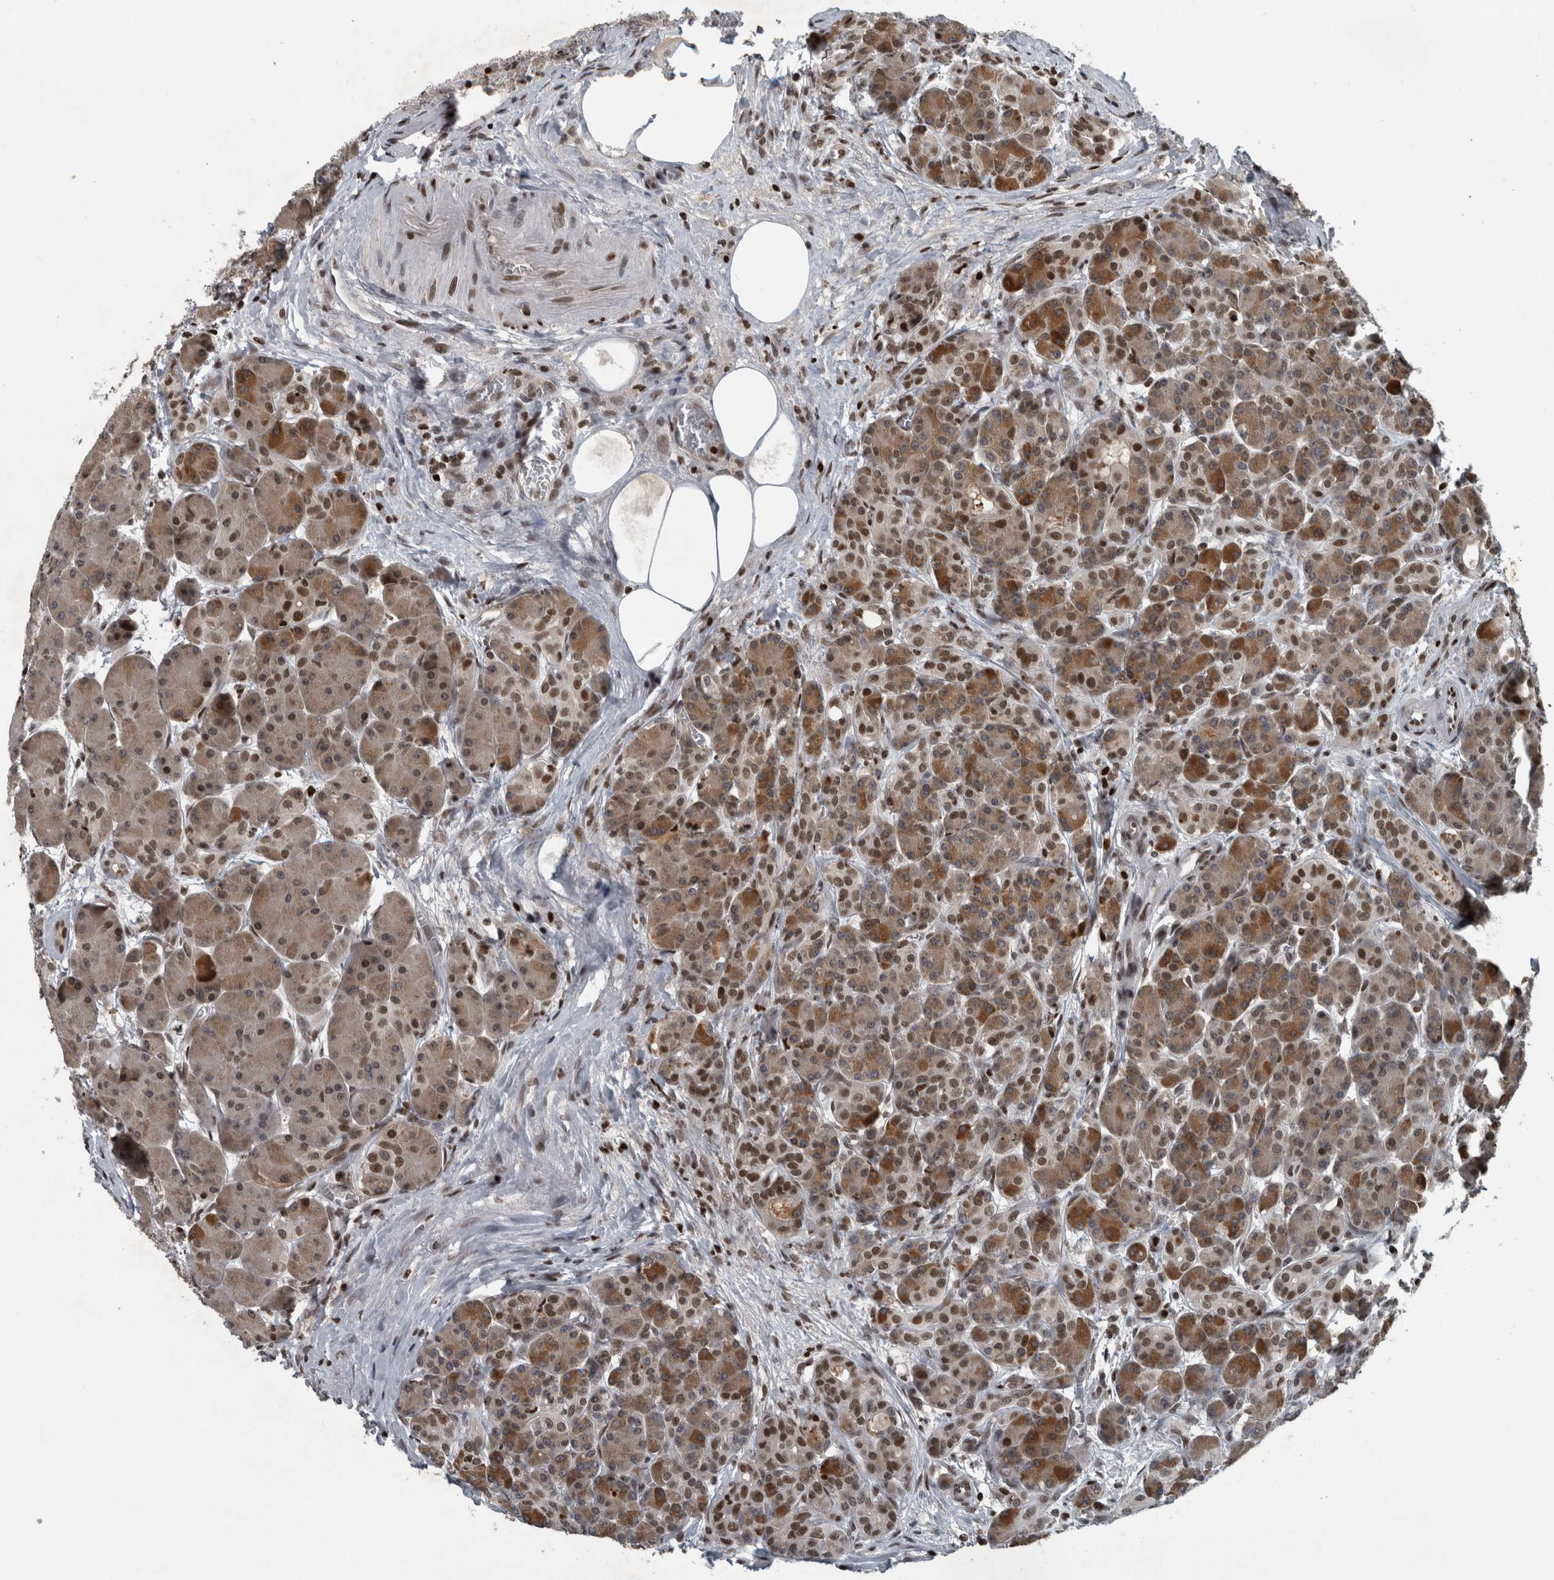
{"staining": {"intensity": "strong", "quantity": ">75%", "location": "cytoplasmic/membranous,nuclear"}, "tissue": "pancreas", "cell_type": "Exocrine glandular cells", "image_type": "normal", "snomed": [{"axis": "morphology", "description": "Normal tissue, NOS"}, {"axis": "topography", "description": "Pancreas"}], "caption": "Brown immunohistochemical staining in benign human pancreas exhibits strong cytoplasmic/membranous,nuclear staining in about >75% of exocrine glandular cells. The staining is performed using DAB (3,3'-diaminobenzidine) brown chromogen to label protein expression. The nuclei are counter-stained blue using hematoxylin.", "gene": "UNC50", "patient": {"sex": "male", "age": 63}}